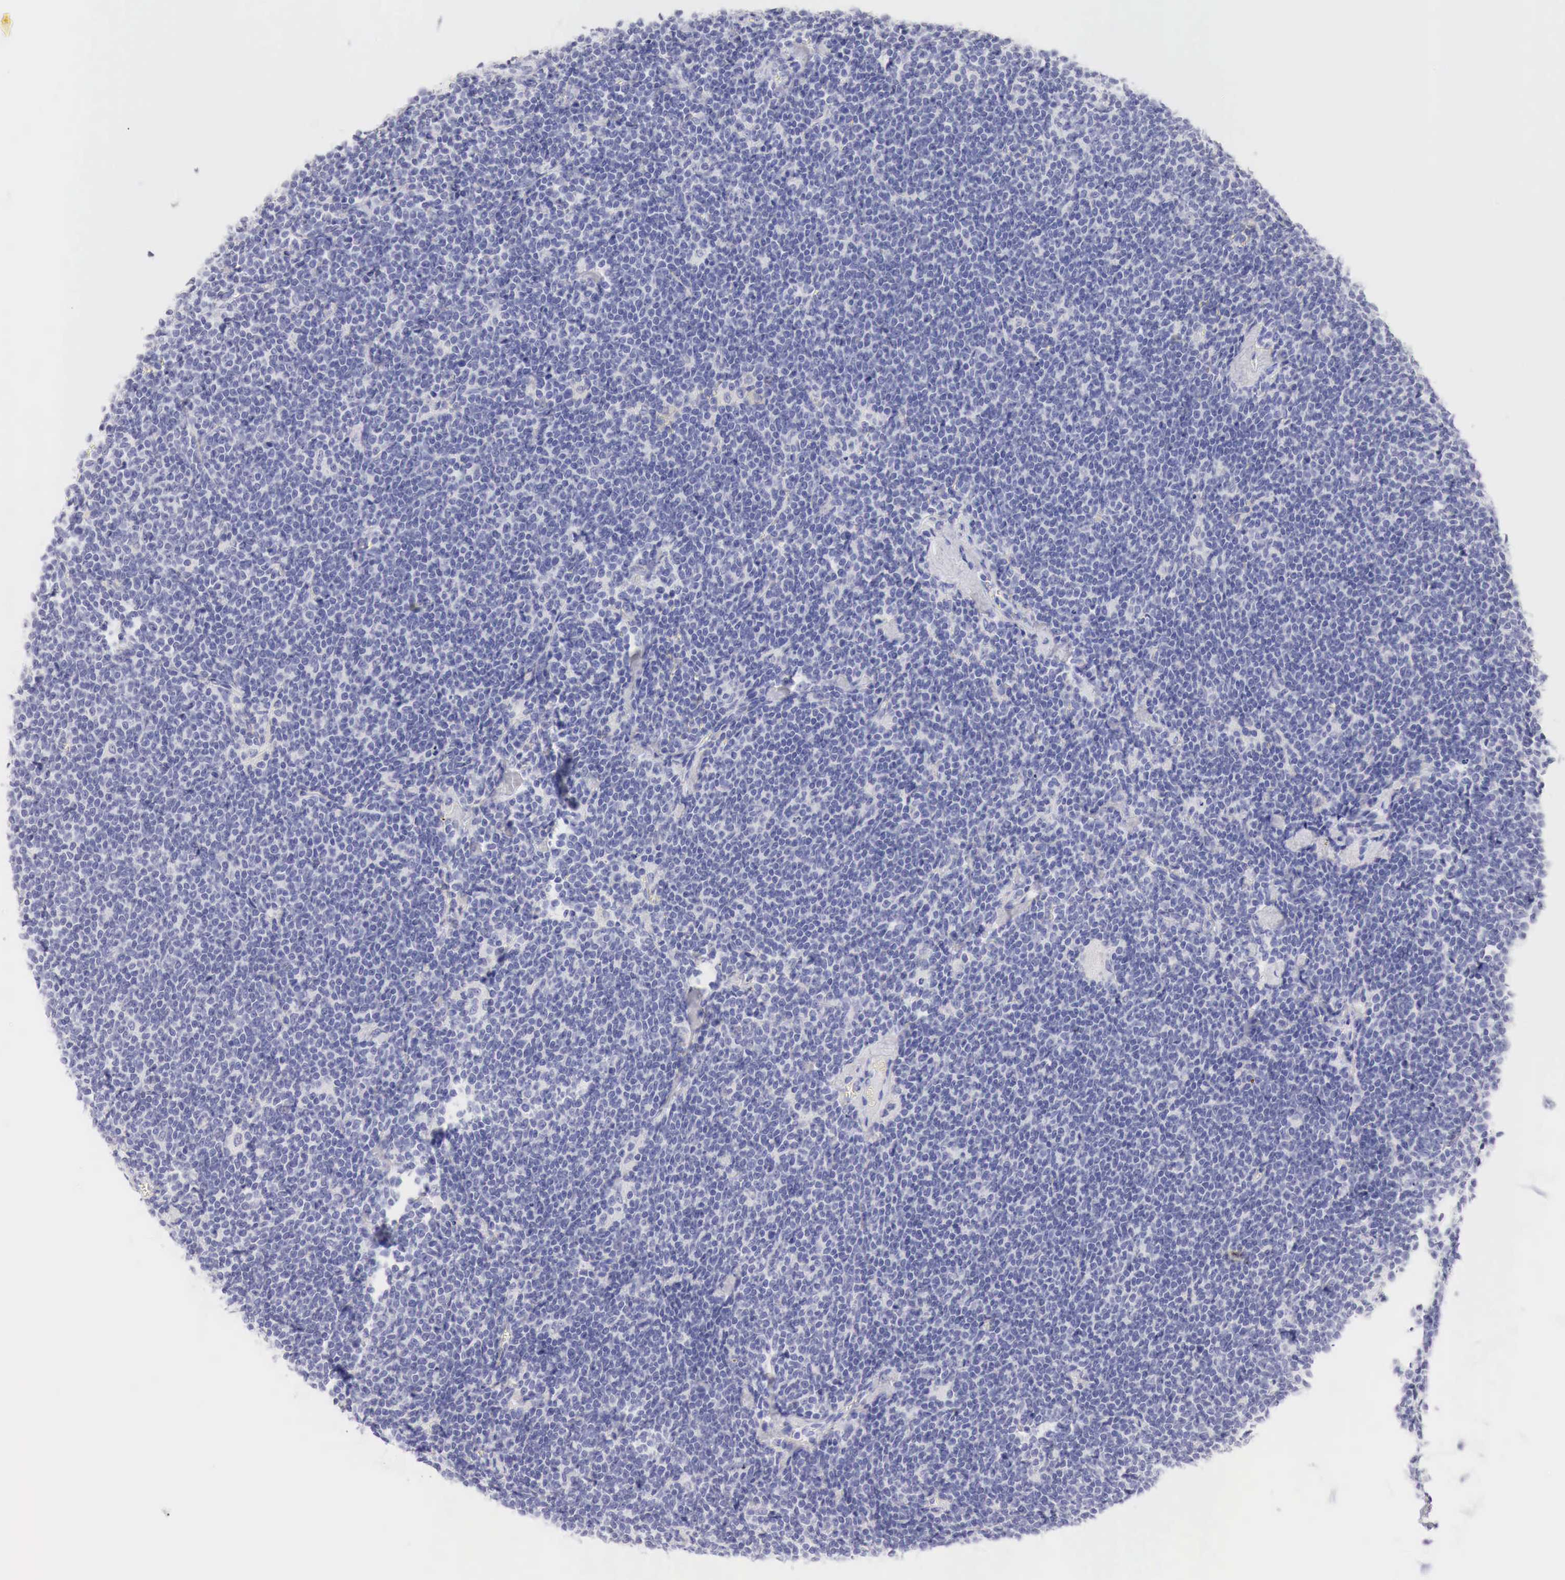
{"staining": {"intensity": "negative", "quantity": "none", "location": "none"}, "tissue": "lymphoma", "cell_type": "Tumor cells", "image_type": "cancer", "snomed": [{"axis": "morphology", "description": "Malignant lymphoma, non-Hodgkin's type, Low grade"}, {"axis": "topography", "description": "Lymph node"}], "caption": "This histopathology image is of malignant lymphoma, non-Hodgkin's type (low-grade) stained with immunohistochemistry to label a protein in brown with the nuclei are counter-stained blue. There is no staining in tumor cells. (Stains: DAB immunohistochemistry with hematoxylin counter stain, Microscopy: brightfield microscopy at high magnification).", "gene": "TYR", "patient": {"sex": "male", "age": 65}}